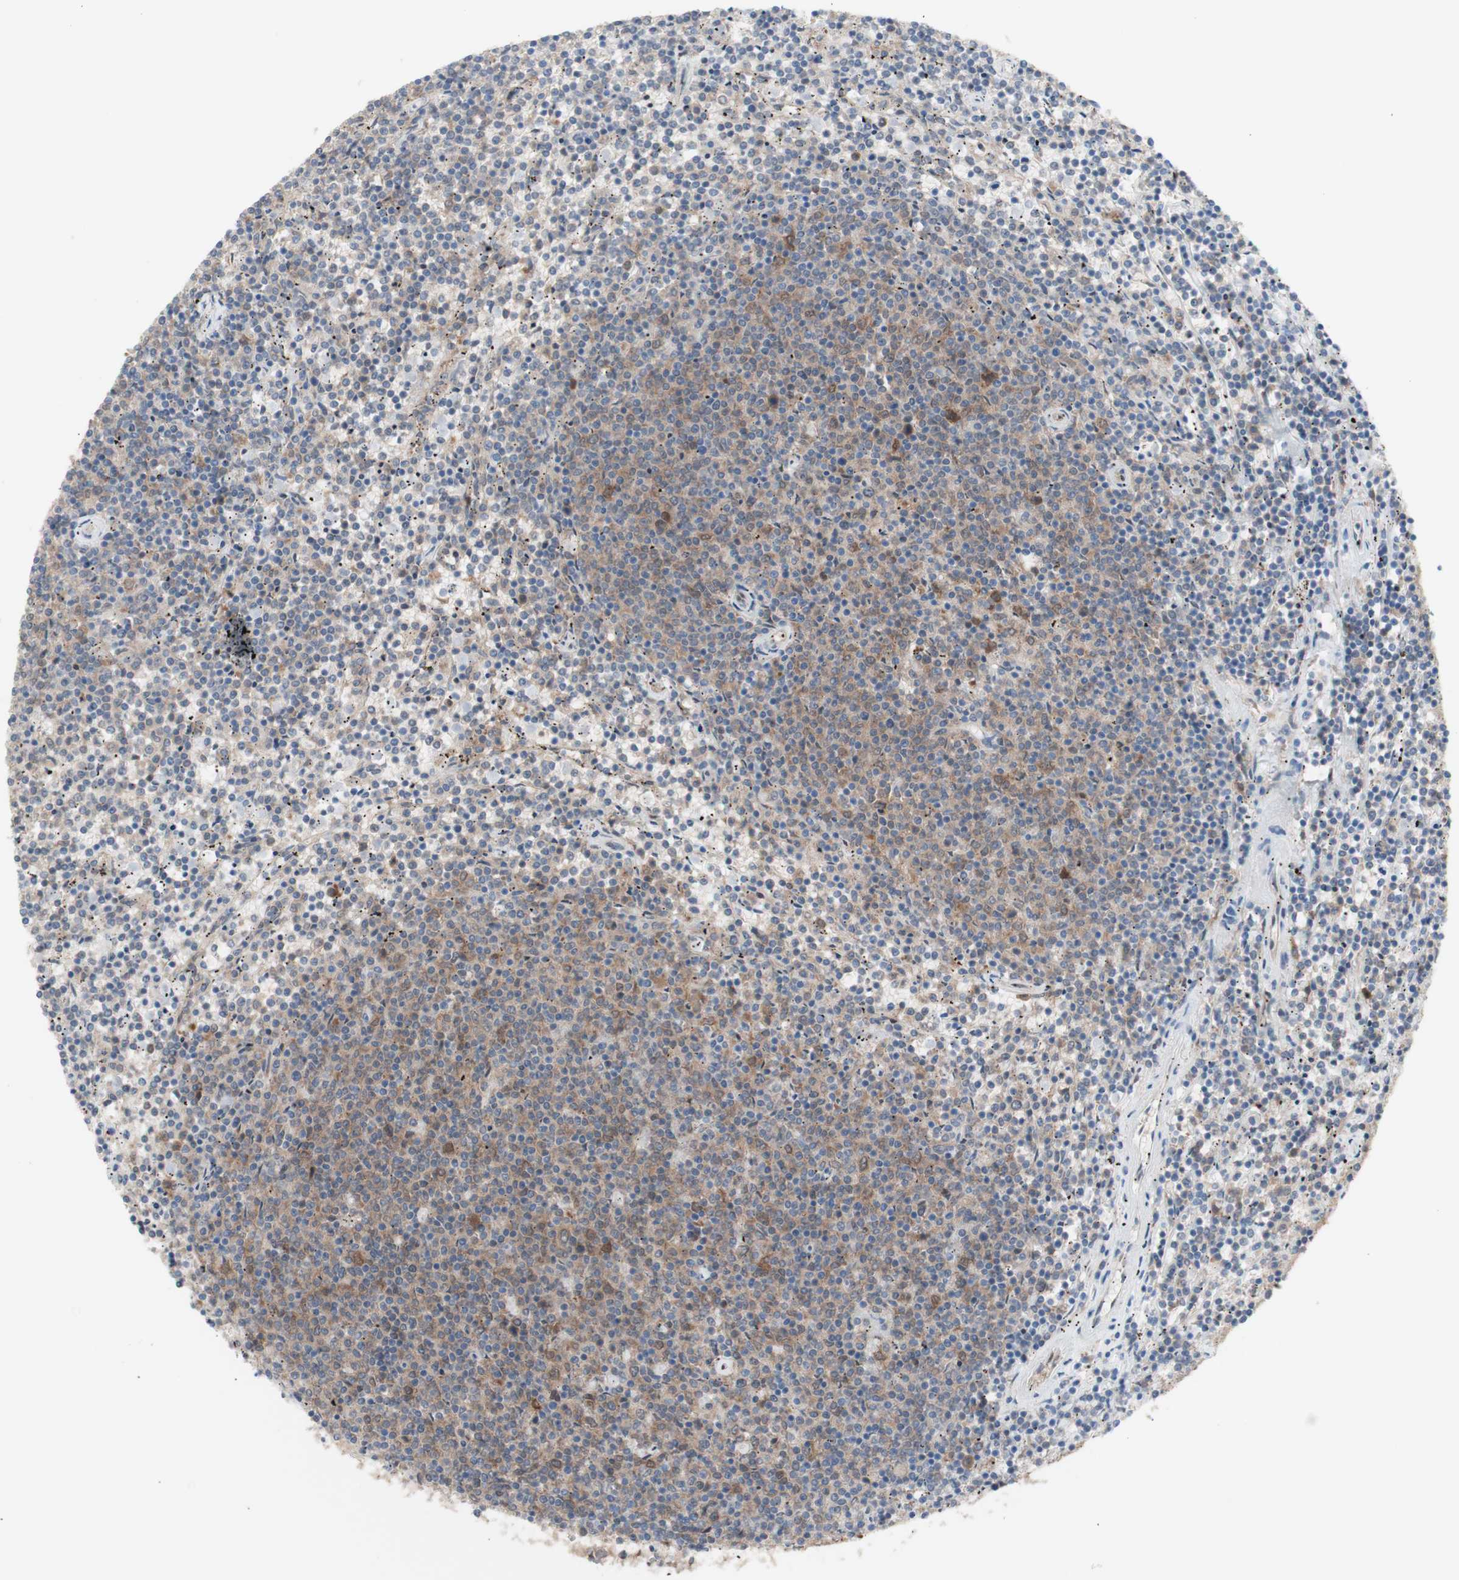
{"staining": {"intensity": "moderate", "quantity": "25%-75%", "location": "cytoplasmic/membranous"}, "tissue": "lymphoma", "cell_type": "Tumor cells", "image_type": "cancer", "snomed": [{"axis": "morphology", "description": "Malignant lymphoma, non-Hodgkin's type, Low grade"}, {"axis": "topography", "description": "Spleen"}], "caption": "Immunohistochemical staining of lymphoma reveals moderate cytoplasmic/membranous protein staining in approximately 25%-75% of tumor cells.", "gene": "PRMT5", "patient": {"sex": "female", "age": 50}}